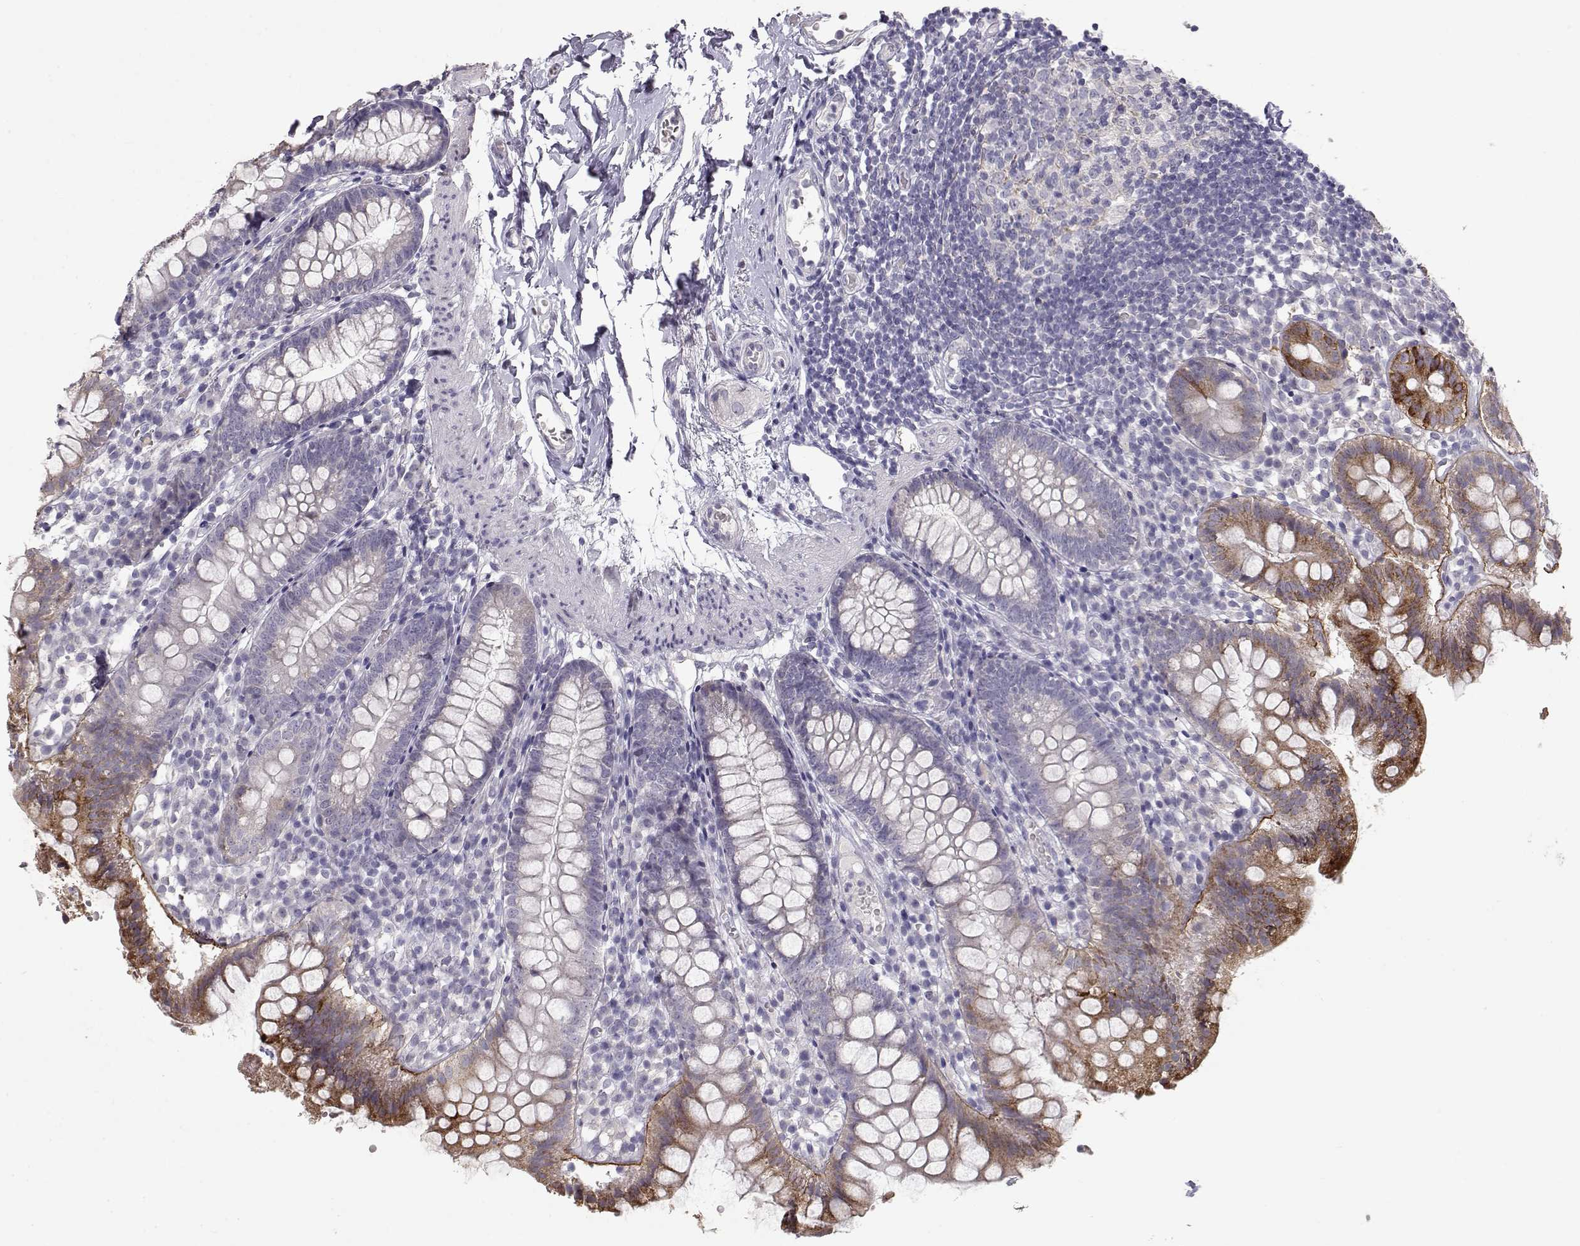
{"staining": {"intensity": "strong", "quantity": "25%-75%", "location": "cytoplasmic/membranous"}, "tissue": "small intestine", "cell_type": "Glandular cells", "image_type": "normal", "snomed": [{"axis": "morphology", "description": "Normal tissue, NOS"}, {"axis": "topography", "description": "Small intestine"}], "caption": "This image reveals normal small intestine stained with immunohistochemistry to label a protein in brown. The cytoplasmic/membranous of glandular cells show strong positivity for the protein. Nuclei are counter-stained blue.", "gene": "LAMB3", "patient": {"sex": "female", "age": 90}}